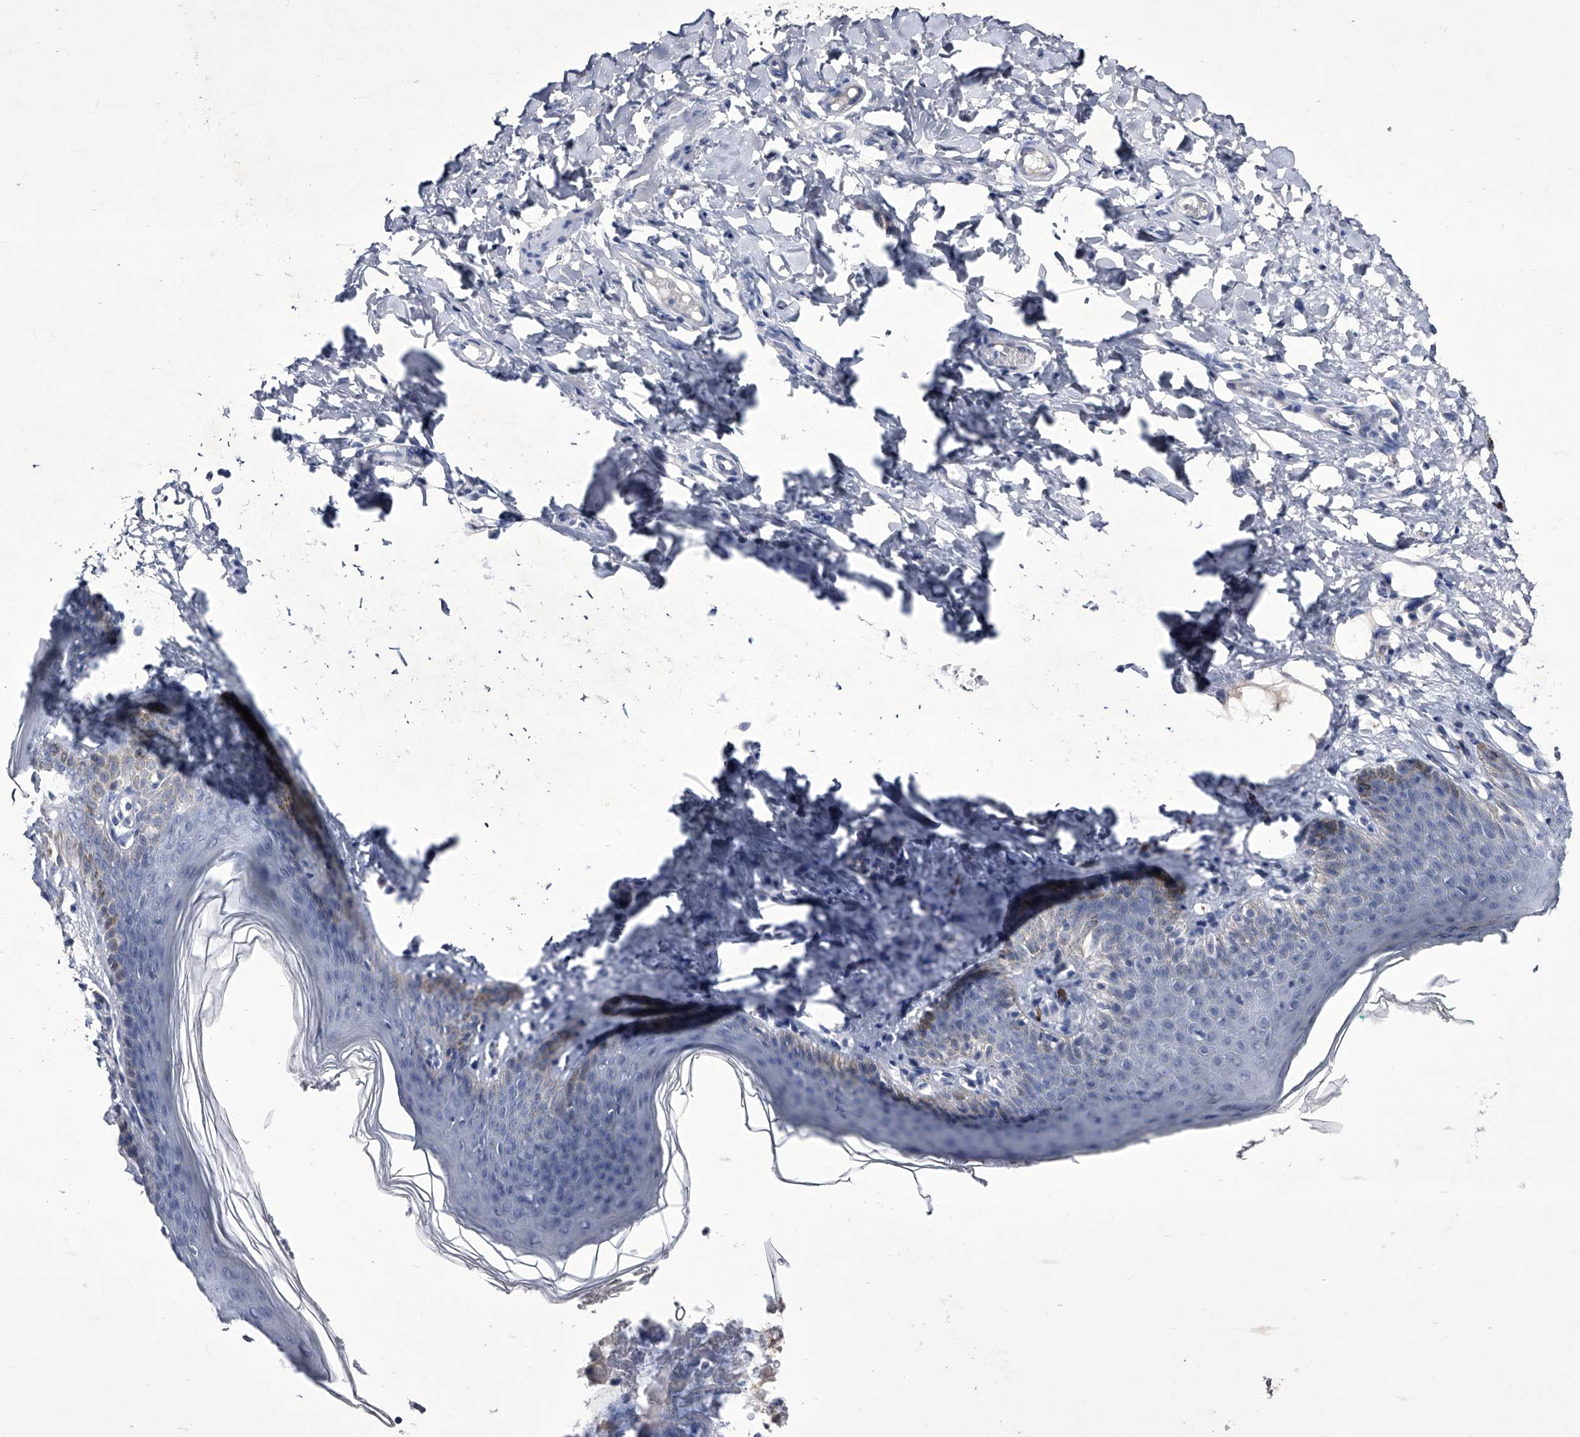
{"staining": {"intensity": "negative", "quantity": "none", "location": "none"}, "tissue": "skin", "cell_type": "Epidermal cells", "image_type": "normal", "snomed": [{"axis": "morphology", "description": "Normal tissue, NOS"}, {"axis": "topography", "description": "Vulva"}], "caption": "Skin stained for a protein using IHC displays no positivity epidermal cells.", "gene": "CRISP2", "patient": {"sex": "female", "age": 66}}